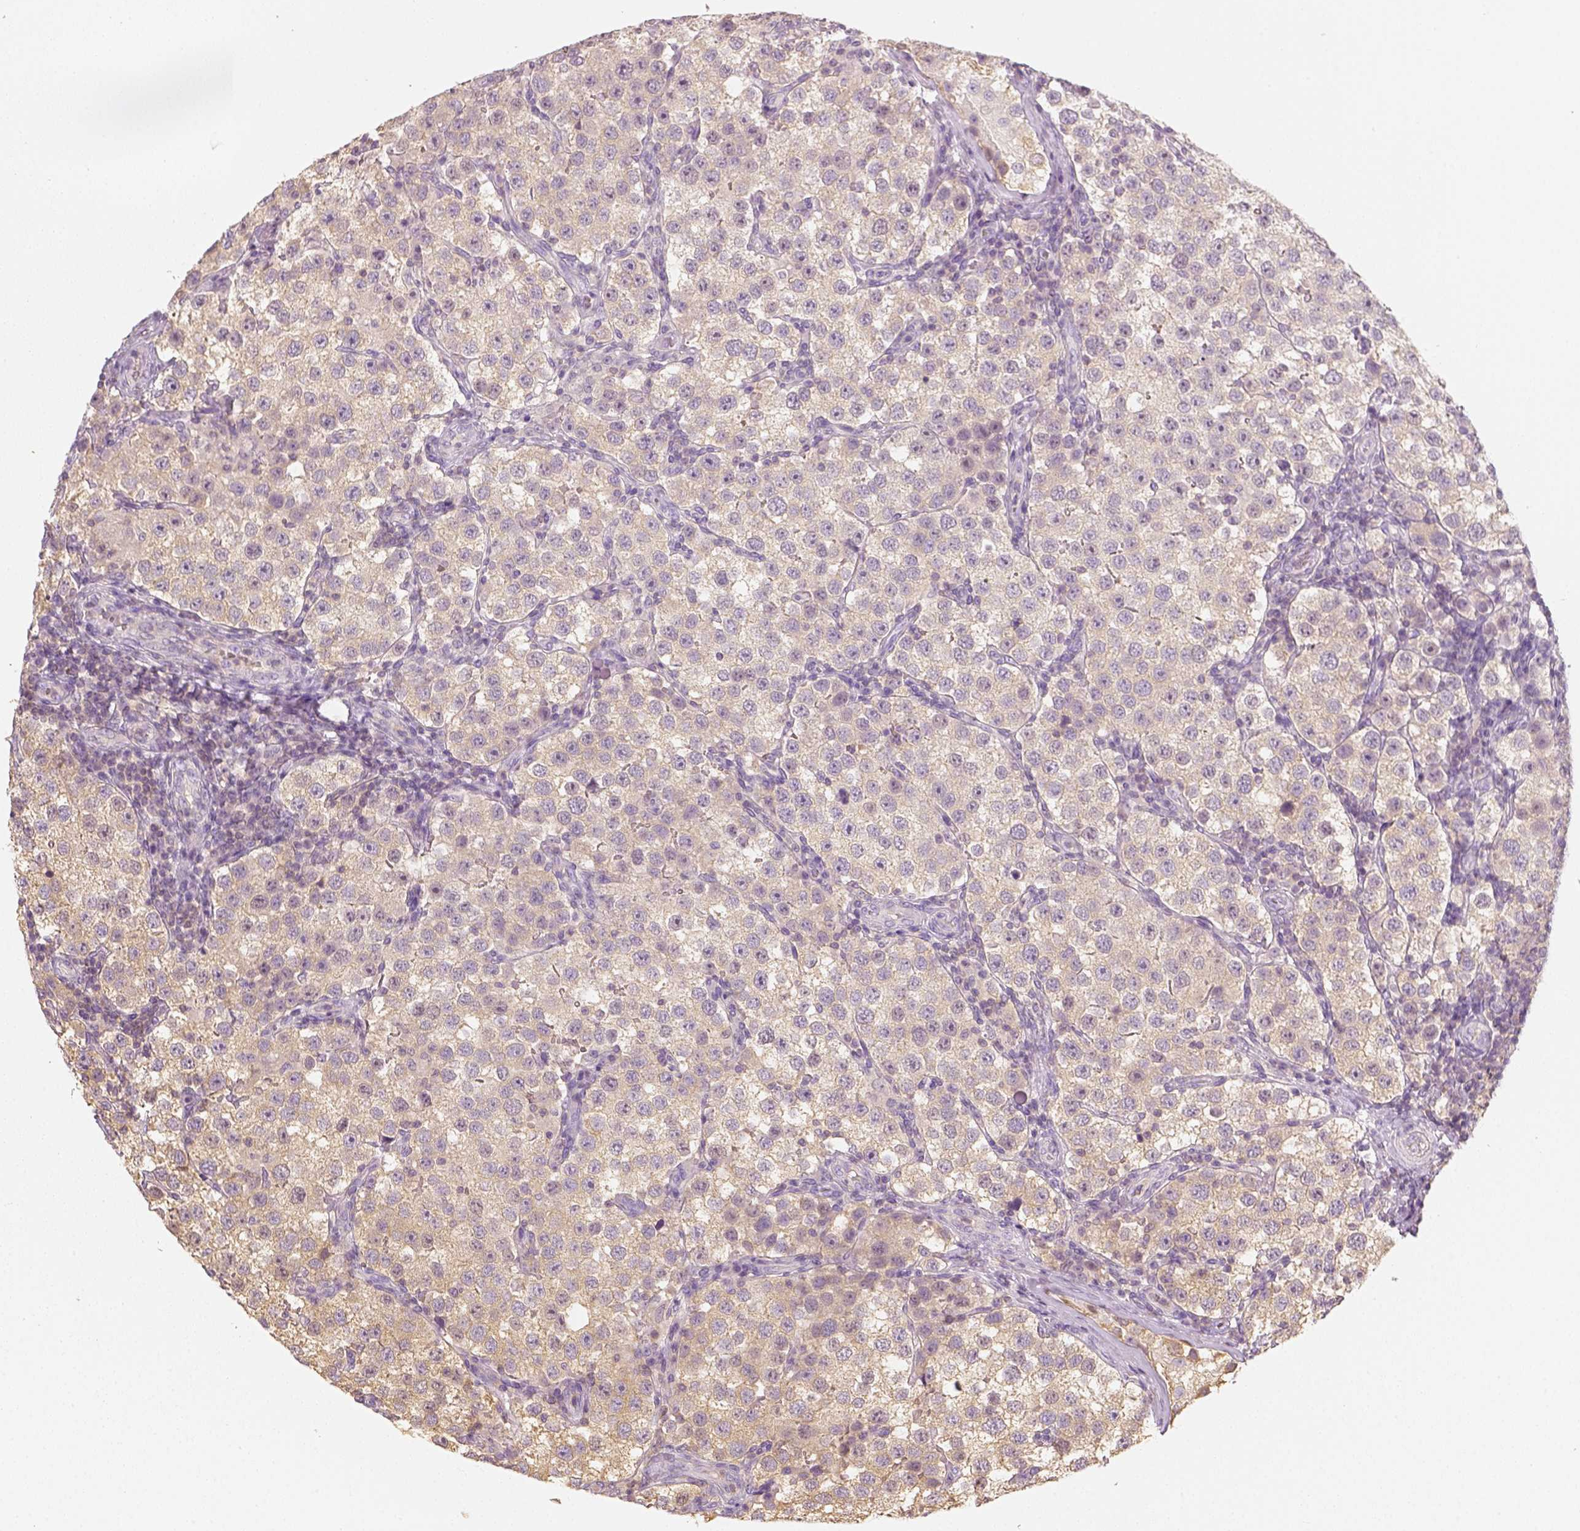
{"staining": {"intensity": "weak", "quantity": "<25%", "location": "cytoplasmic/membranous"}, "tissue": "testis cancer", "cell_type": "Tumor cells", "image_type": "cancer", "snomed": [{"axis": "morphology", "description": "Seminoma, NOS"}, {"axis": "topography", "description": "Testis"}], "caption": "There is no significant positivity in tumor cells of testis cancer (seminoma). The staining is performed using DAB brown chromogen with nuclei counter-stained in using hematoxylin.", "gene": "EPHB1", "patient": {"sex": "male", "age": 37}}